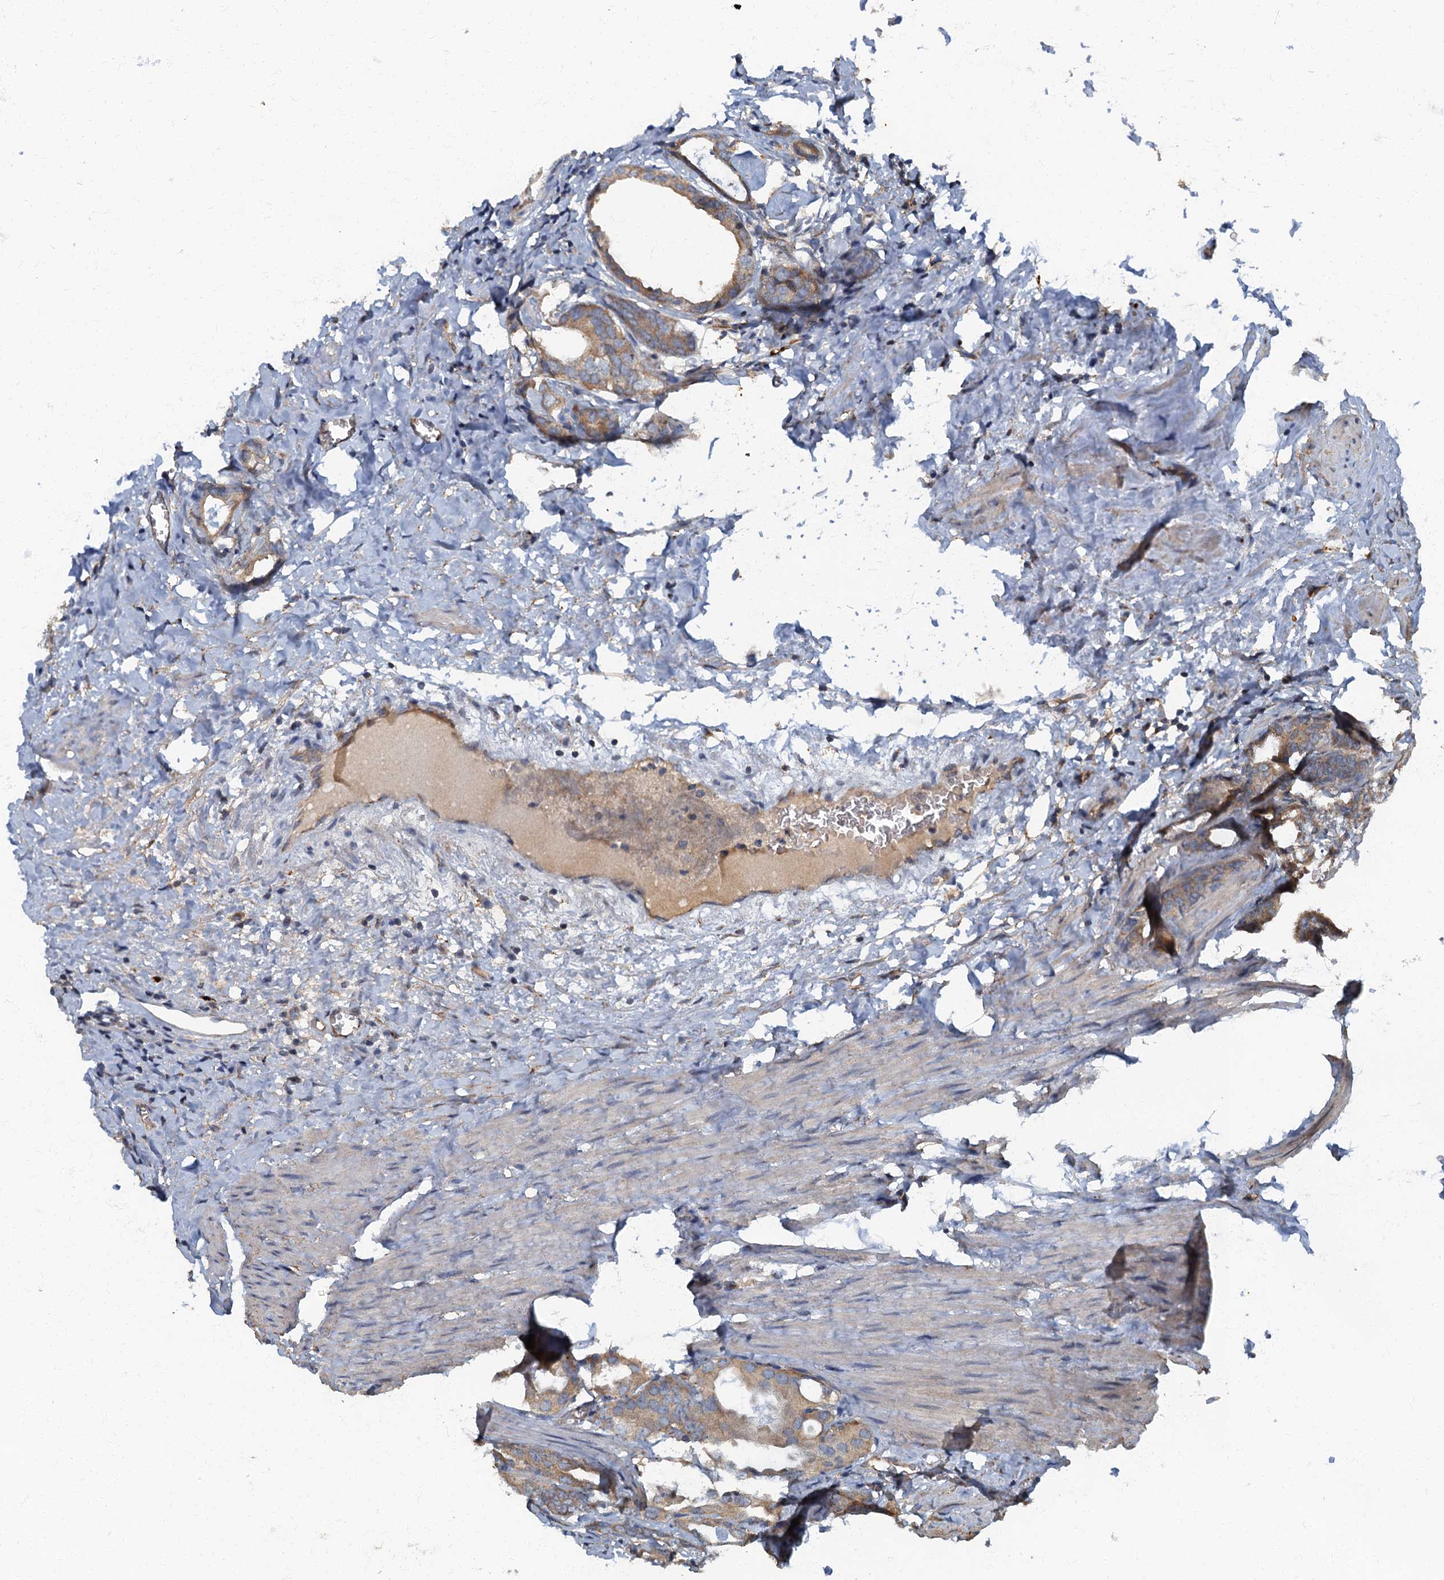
{"staining": {"intensity": "moderate", "quantity": ">75%", "location": "cytoplasmic/membranous"}, "tissue": "prostate cancer", "cell_type": "Tumor cells", "image_type": "cancer", "snomed": [{"axis": "morphology", "description": "Adenocarcinoma, Low grade"}, {"axis": "topography", "description": "Prostate"}], "caption": "Protein expression analysis of prostate cancer (adenocarcinoma (low-grade)) shows moderate cytoplasmic/membranous staining in approximately >75% of tumor cells. The protein of interest is shown in brown color, while the nuclei are stained blue.", "gene": "ARL11", "patient": {"sex": "male", "age": 71}}